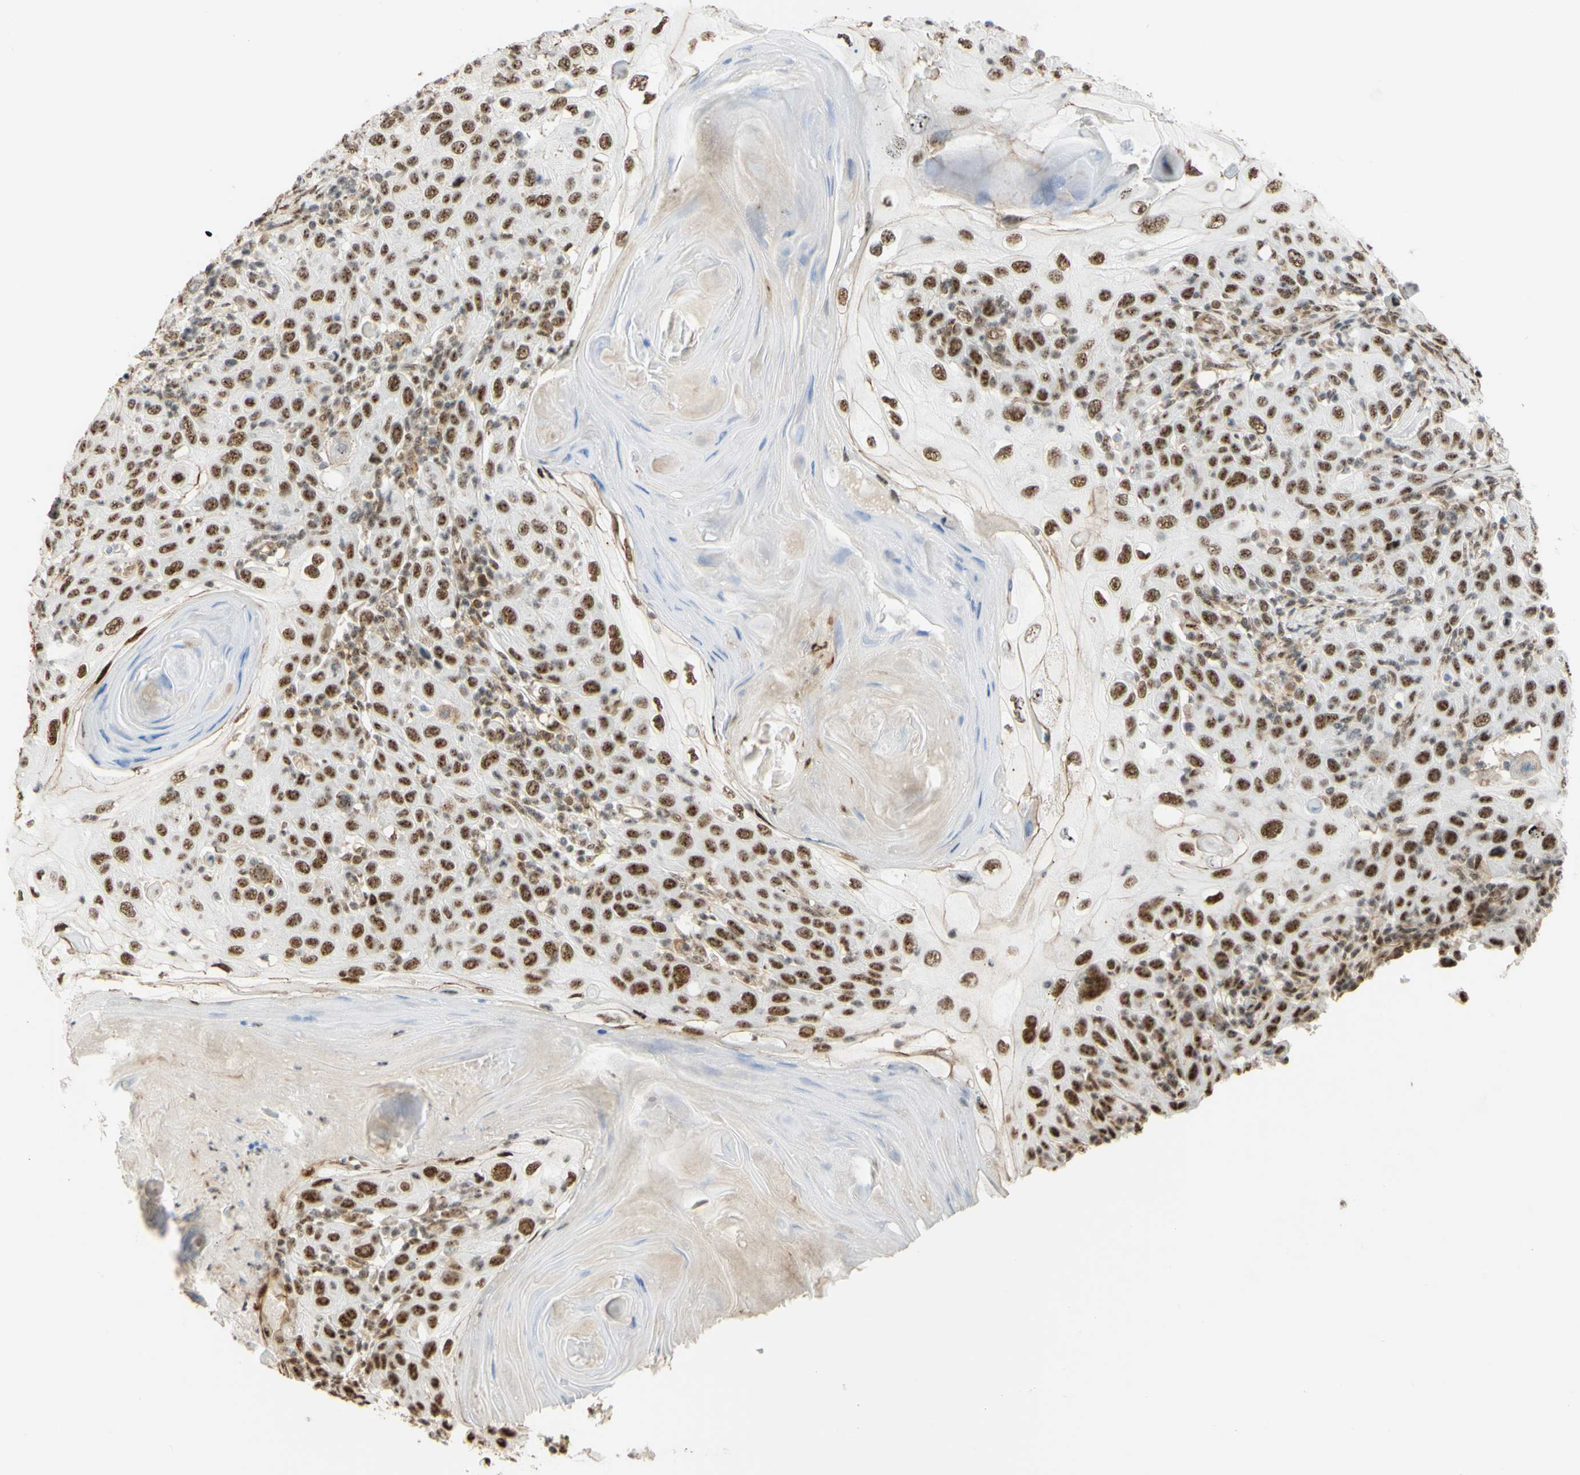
{"staining": {"intensity": "moderate", "quantity": ">75%", "location": "nuclear"}, "tissue": "skin cancer", "cell_type": "Tumor cells", "image_type": "cancer", "snomed": [{"axis": "morphology", "description": "Squamous cell carcinoma, NOS"}, {"axis": "topography", "description": "Skin"}], "caption": "Skin squamous cell carcinoma tissue shows moderate nuclear expression in approximately >75% of tumor cells (Stains: DAB in brown, nuclei in blue, Microscopy: brightfield microscopy at high magnification).", "gene": "SAP18", "patient": {"sex": "female", "age": 88}}